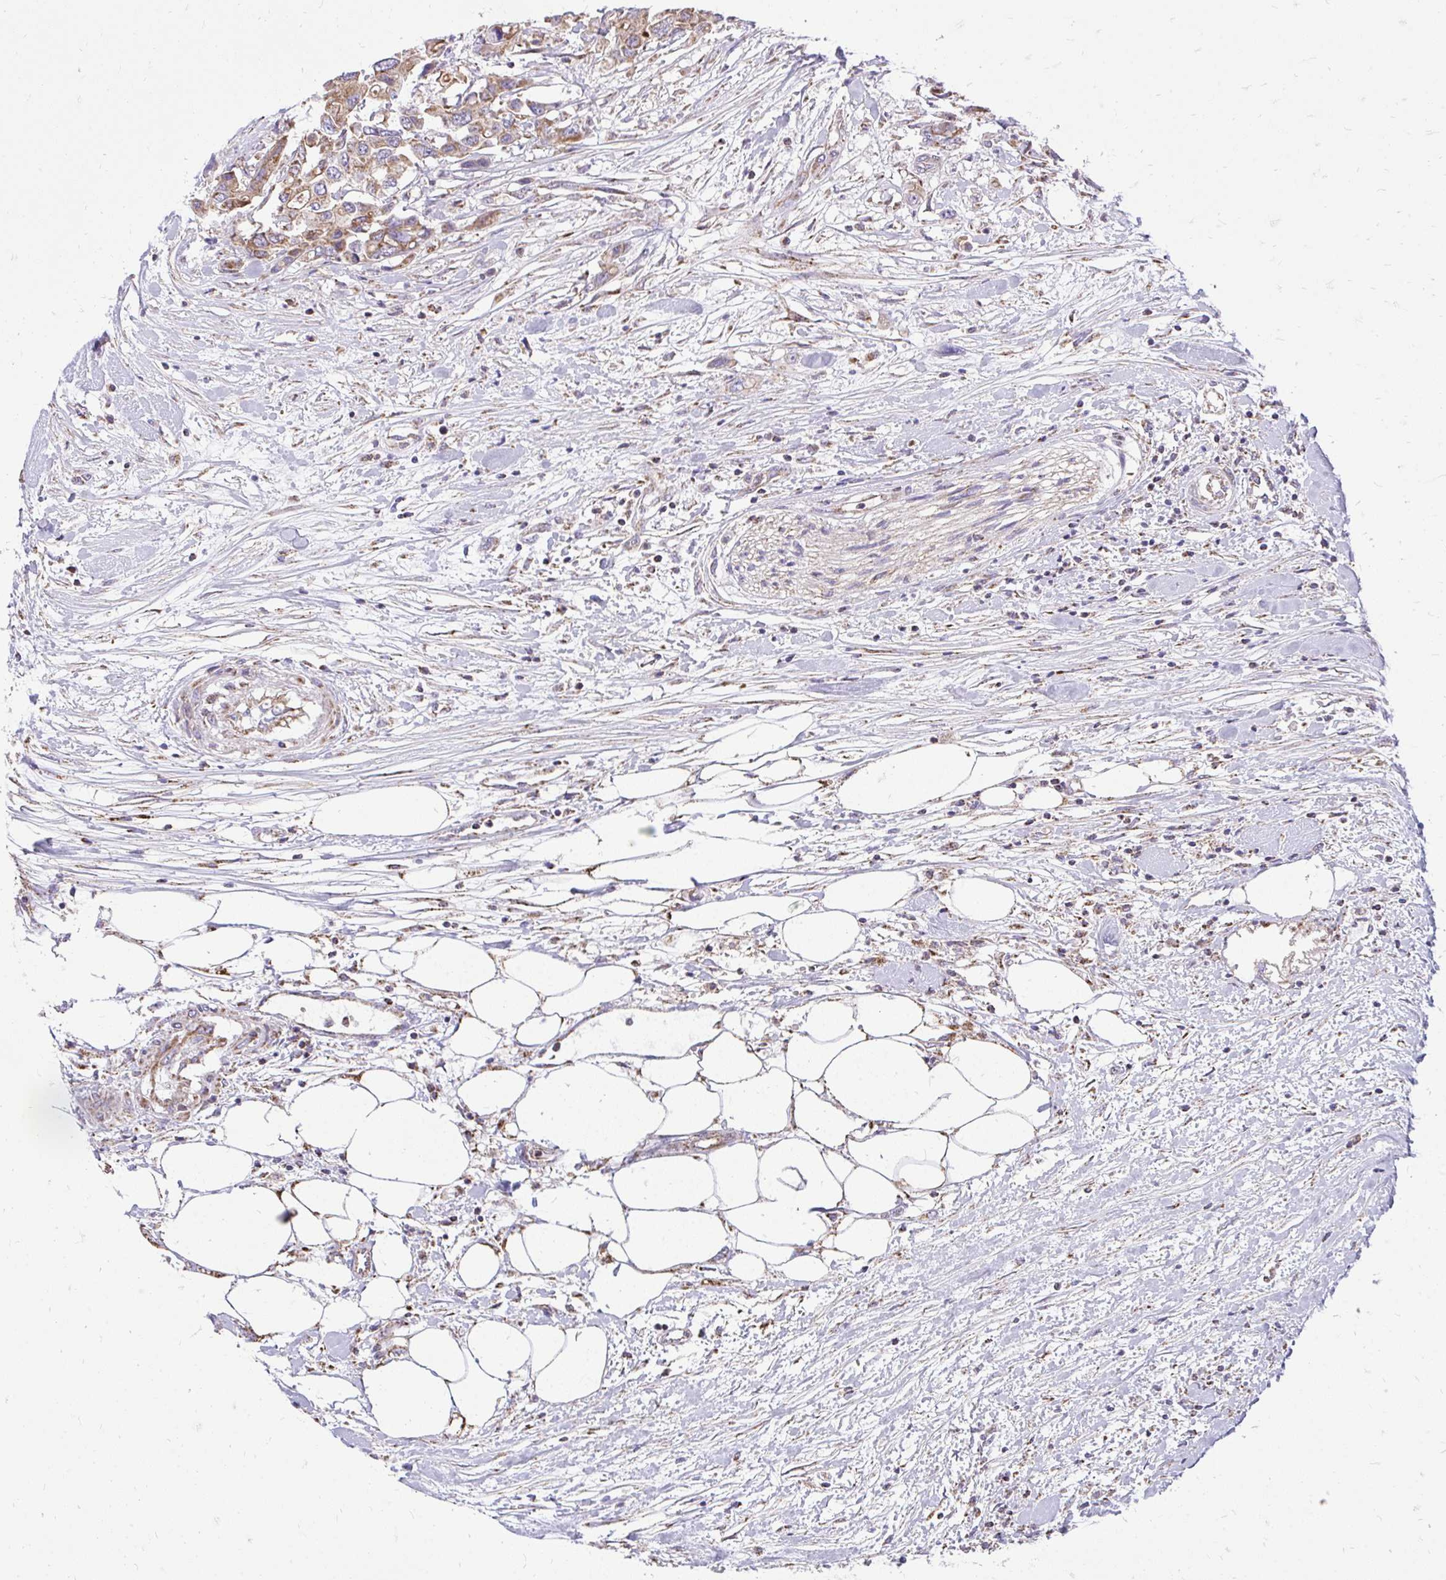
{"staining": {"intensity": "moderate", "quantity": ">75%", "location": "cytoplasmic/membranous"}, "tissue": "colorectal cancer", "cell_type": "Tumor cells", "image_type": "cancer", "snomed": [{"axis": "morphology", "description": "Adenocarcinoma, NOS"}, {"axis": "topography", "description": "Colon"}], "caption": "An image showing moderate cytoplasmic/membranous staining in about >75% of tumor cells in colorectal cancer (adenocarcinoma), as visualized by brown immunohistochemical staining.", "gene": "SPTBN2", "patient": {"sex": "male", "age": 77}}